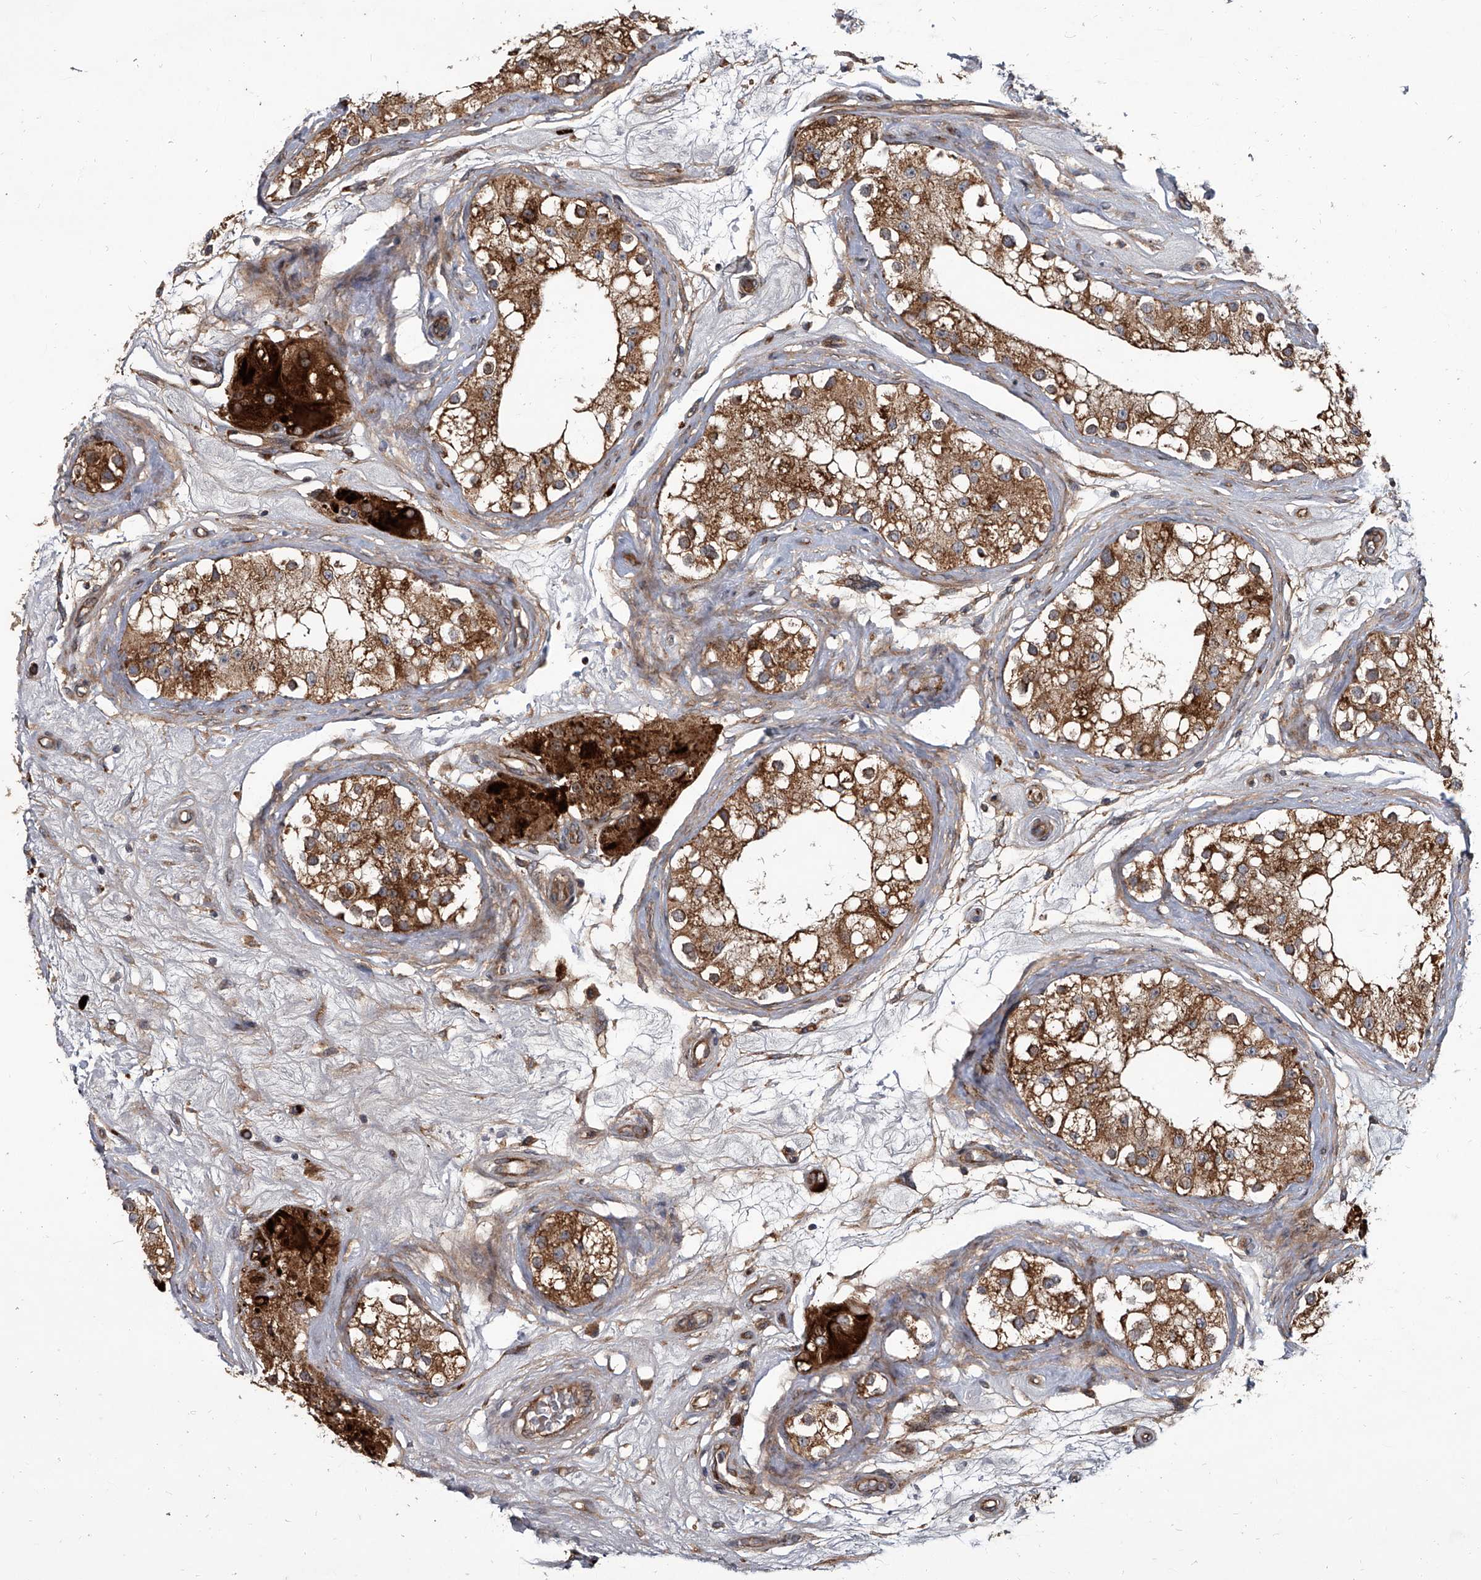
{"staining": {"intensity": "moderate", "quantity": ">75%", "location": "cytoplasmic/membranous"}, "tissue": "testis", "cell_type": "Cells in seminiferous ducts", "image_type": "normal", "snomed": [{"axis": "morphology", "description": "Normal tissue, NOS"}, {"axis": "topography", "description": "Testis"}], "caption": "Protein staining reveals moderate cytoplasmic/membranous expression in approximately >75% of cells in seminiferous ducts in unremarkable testis.", "gene": "EVA1C", "patient": {"sex": "male", "age": 84}}